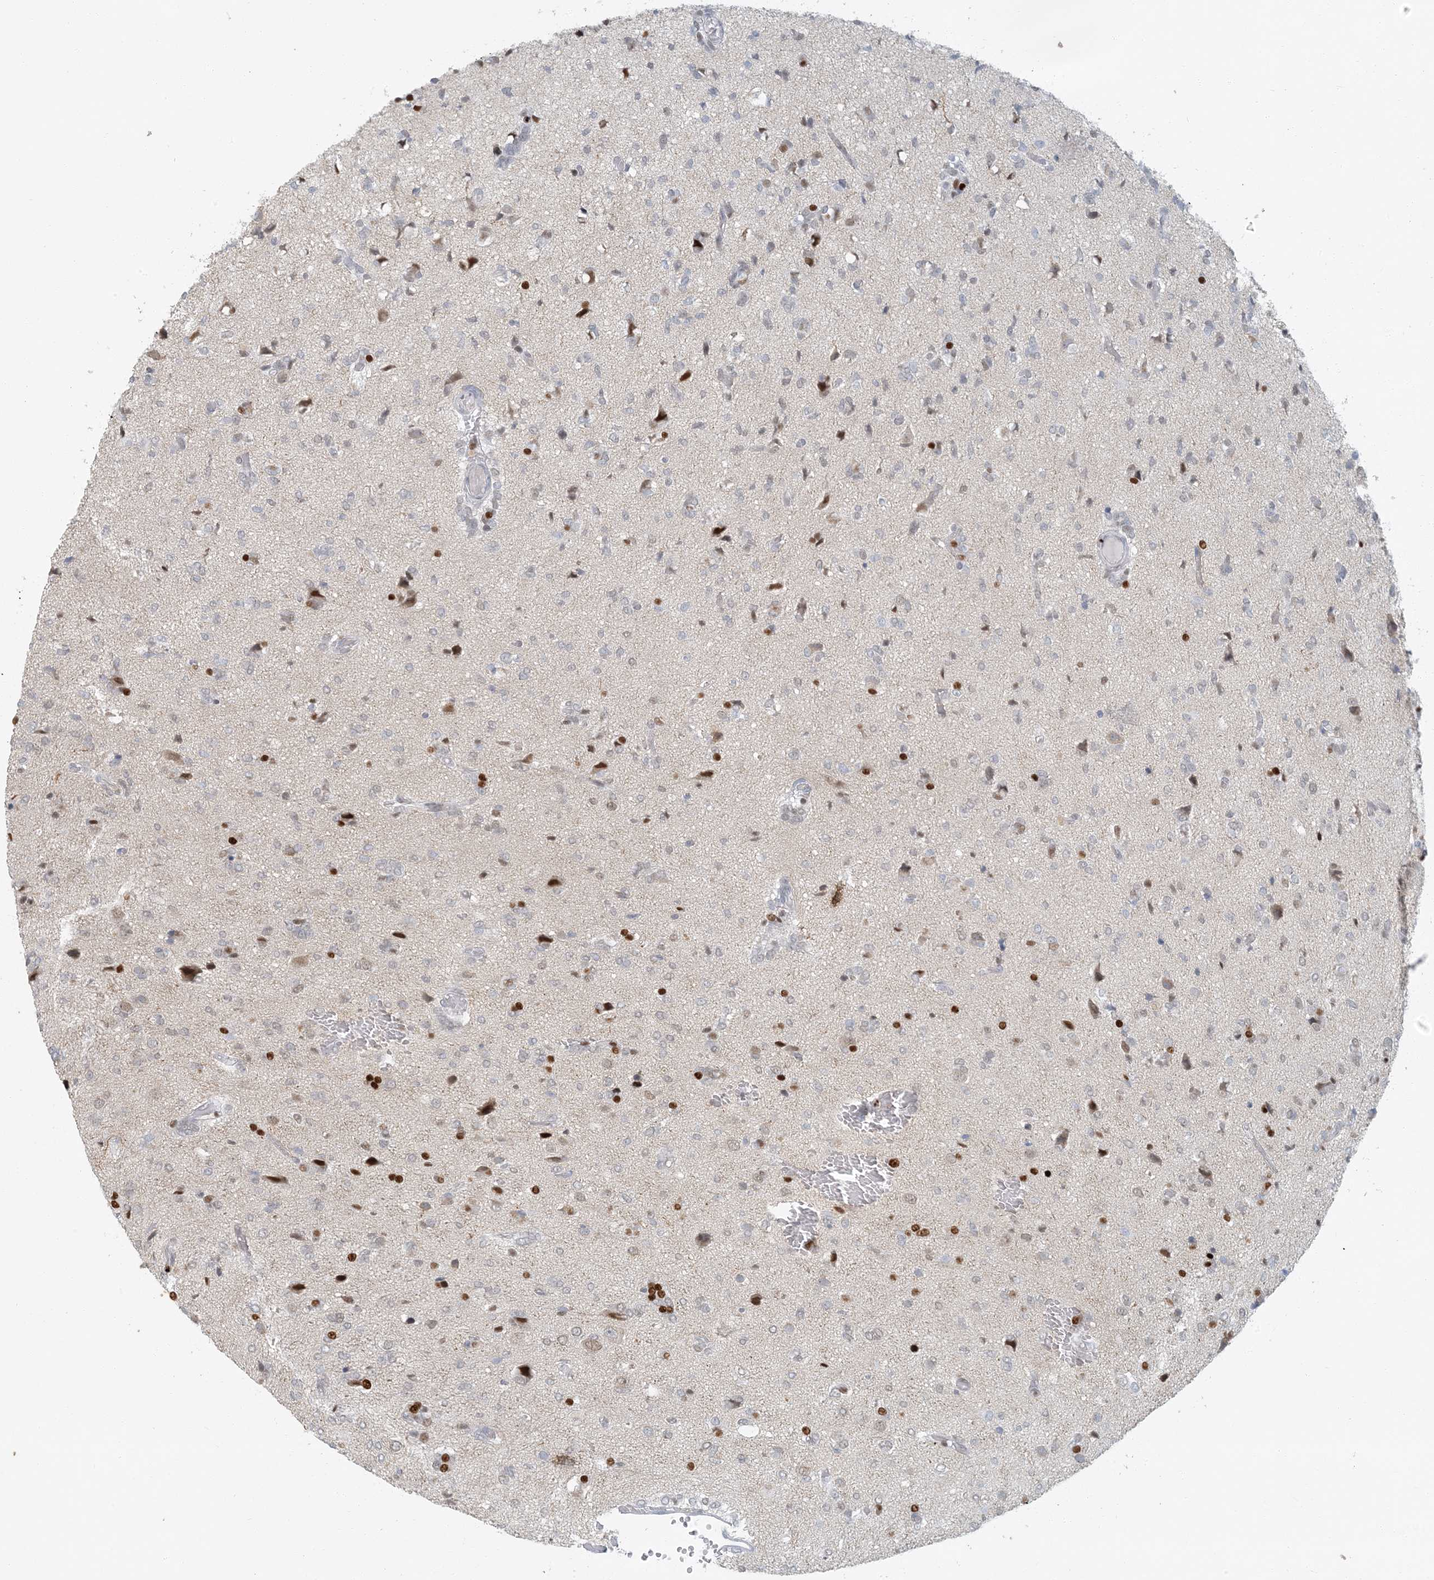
{"staining": {"intensity": "moderate", "quantity": "<25%", "location": "nuclear"}, "tissue": "glioma", "cell_type": "Tumor cells", "image_type": "cancer", "snomed": [{"axis": "morphology", "description": "Glioma, malignant, High grade"}, {"axis": "topography", "description": "Brain"}], "caption": "Immunohistochemical staining of human high-grade glioma (malignant) shows low levels of moderate nuclear expression in approximately <25% of tumor cells. The staining was performed using DAB, with brown indicating positive protein expression. Nuclei are stained blue with hematoxylin.", "gene": "AK9", "patient": {"sex": "female", "age": 59}}